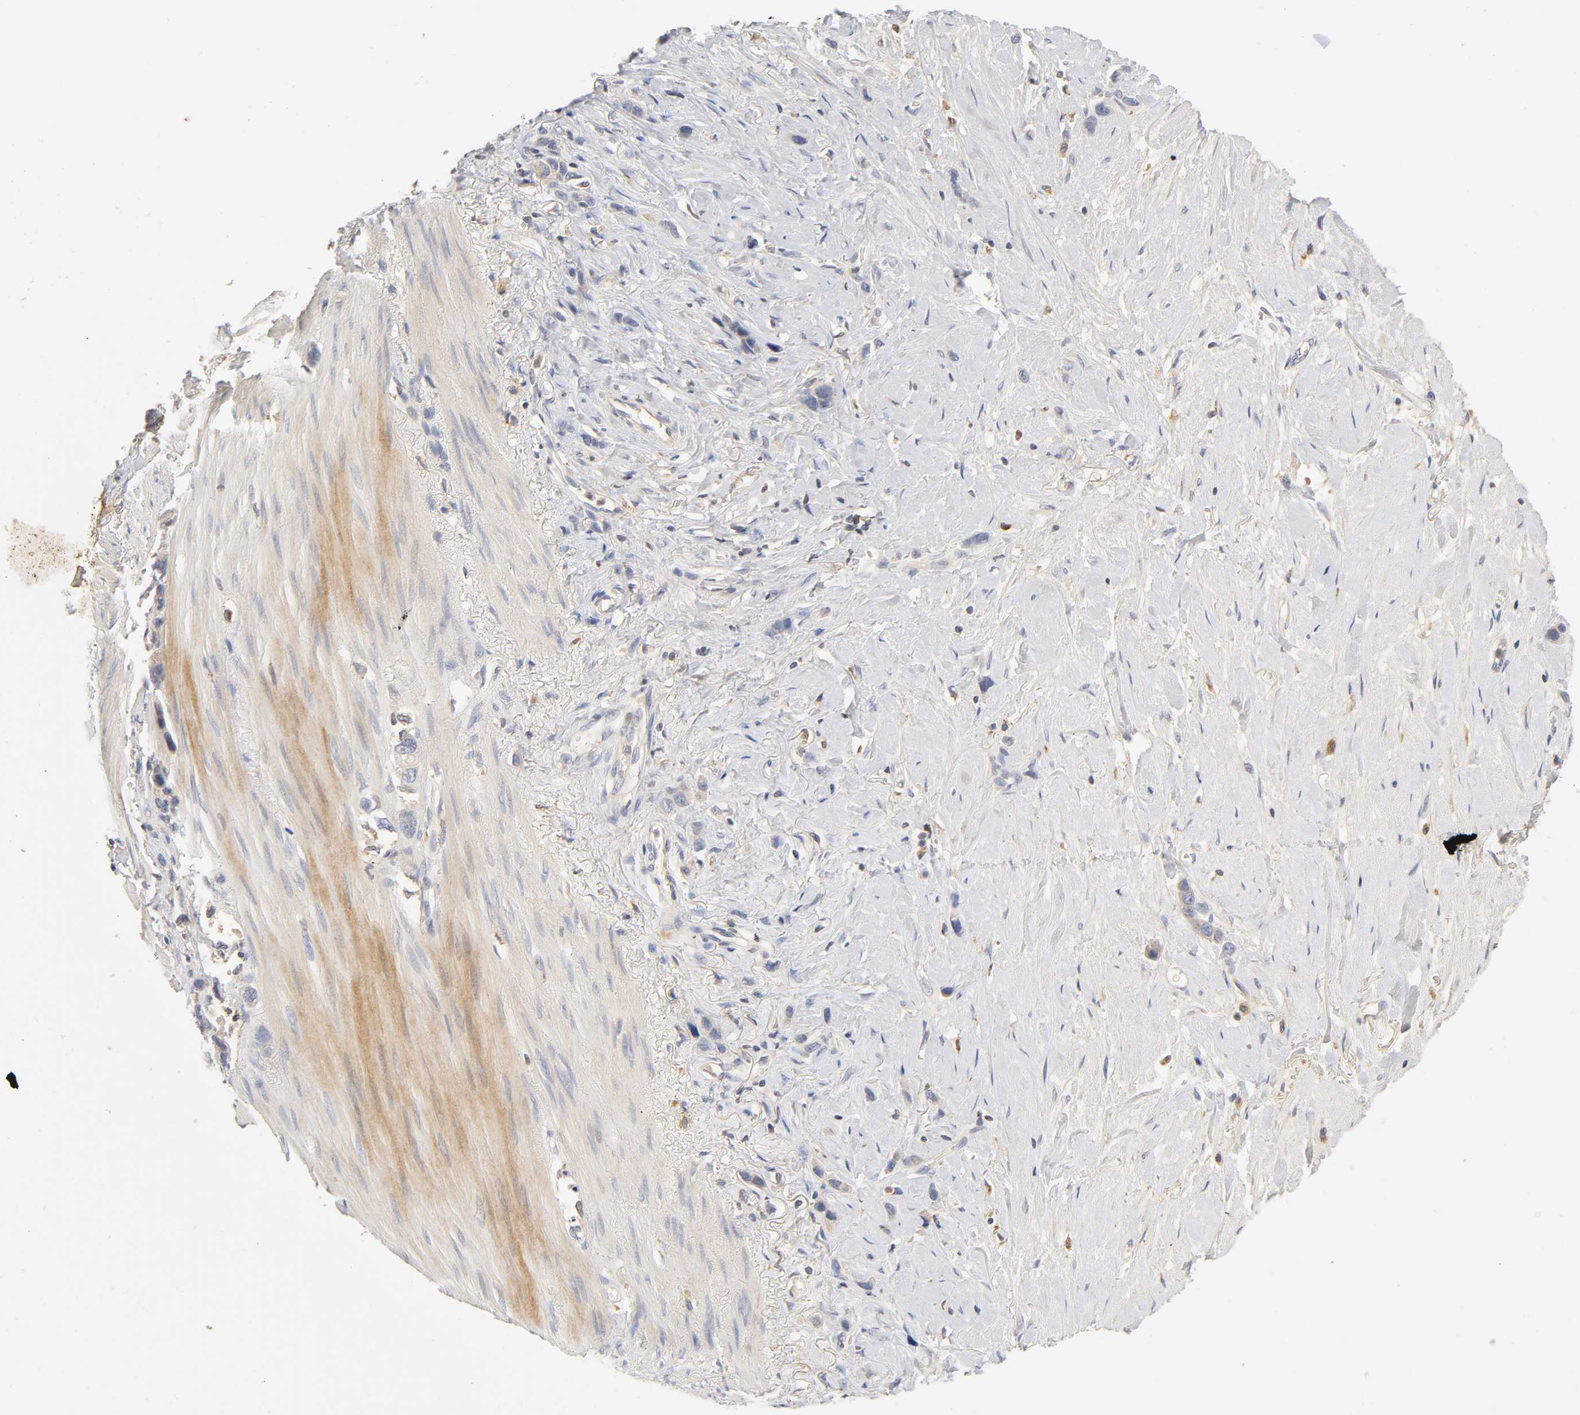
{"staining": {"intensity": "negative", "quantity": "none", "location": "none"}, "tissue": "stomach cancer", "cell_type": "Tumor cells", "image_type": "cancer", "snomed": [{"axis": "morphology", "description": "Normal tissue, NOS"}, {"axis": "morphology", "description": "Adenocarcinoma, NOS"}, {"axis": "morphology", "description": "Adenocarcinoma, High grade"}, {"axis": "topography", "description": "Stomach, upper"}, {"axis": "topography", "description": "Stomach"}], "caption": "IHC image of adenocarcinoma (stomach) stained for a protein (brown), which exhibits no staining in tumor cells.", "gene": "RHOA", "patient": {"sex": "female", "age": 65}}